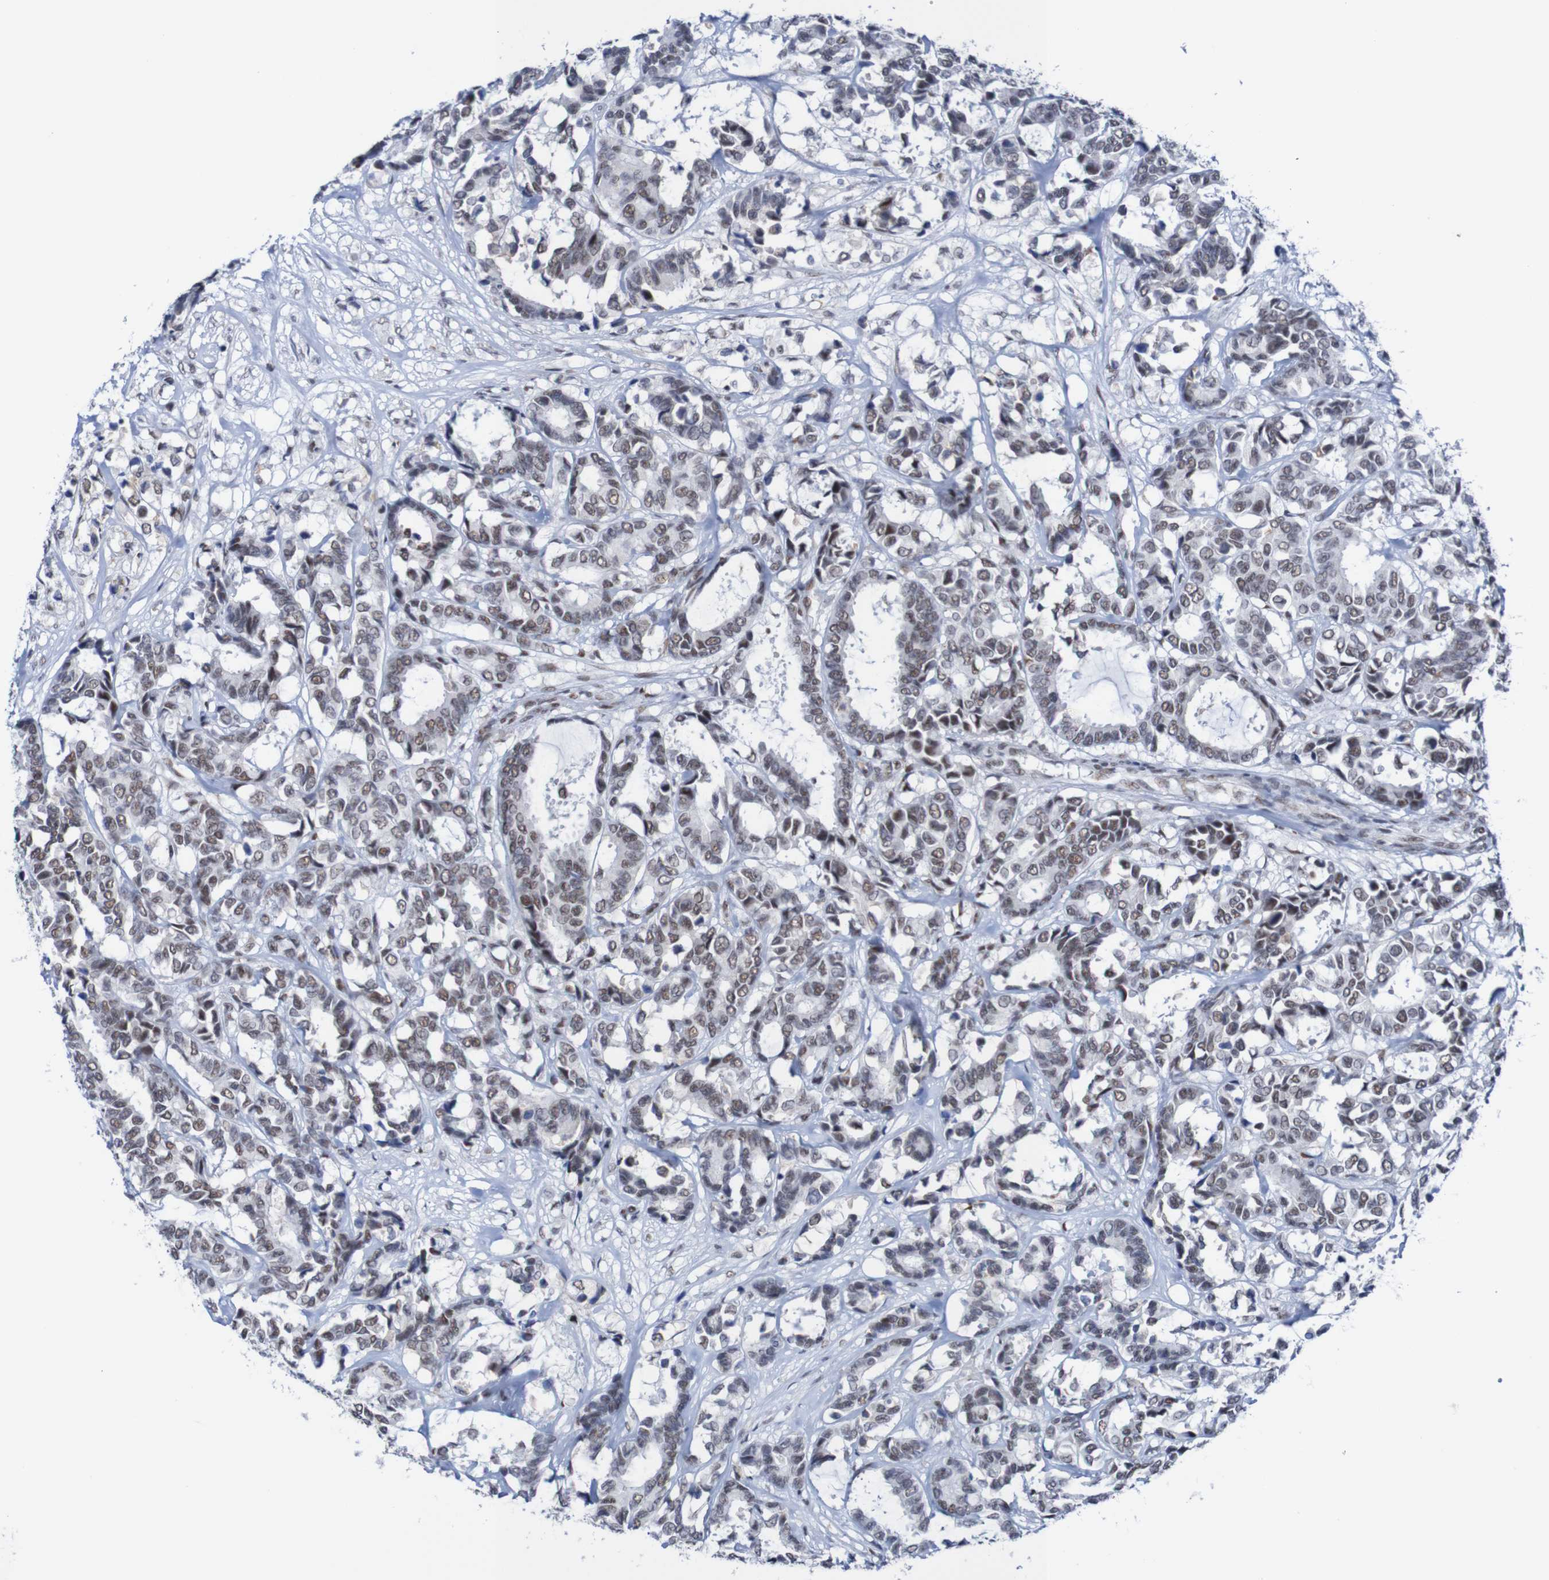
{"staining": {"intensity": "moderate", "quantity": "25%-75%", "location": "nuclear"}, "tissue": "breast cancer", "cell_type": "Tumor cells", "image_type": "cancer", "snomed": [{"axis": "morphology", "description": "Duct carcinoma"}, {"axis": "topography", "description": "Breast"}], "caption": "Infiltrating ductal carcinoma (breast) stained with DAB (3,3'-diaminobenzidine) immunohistochemistry displays medium levels of moderate nuclear positivity in approximately 25%-75% of tumor cells.", "gene": "CDC5L", "patient": {"sex": "female", "age": 87}}